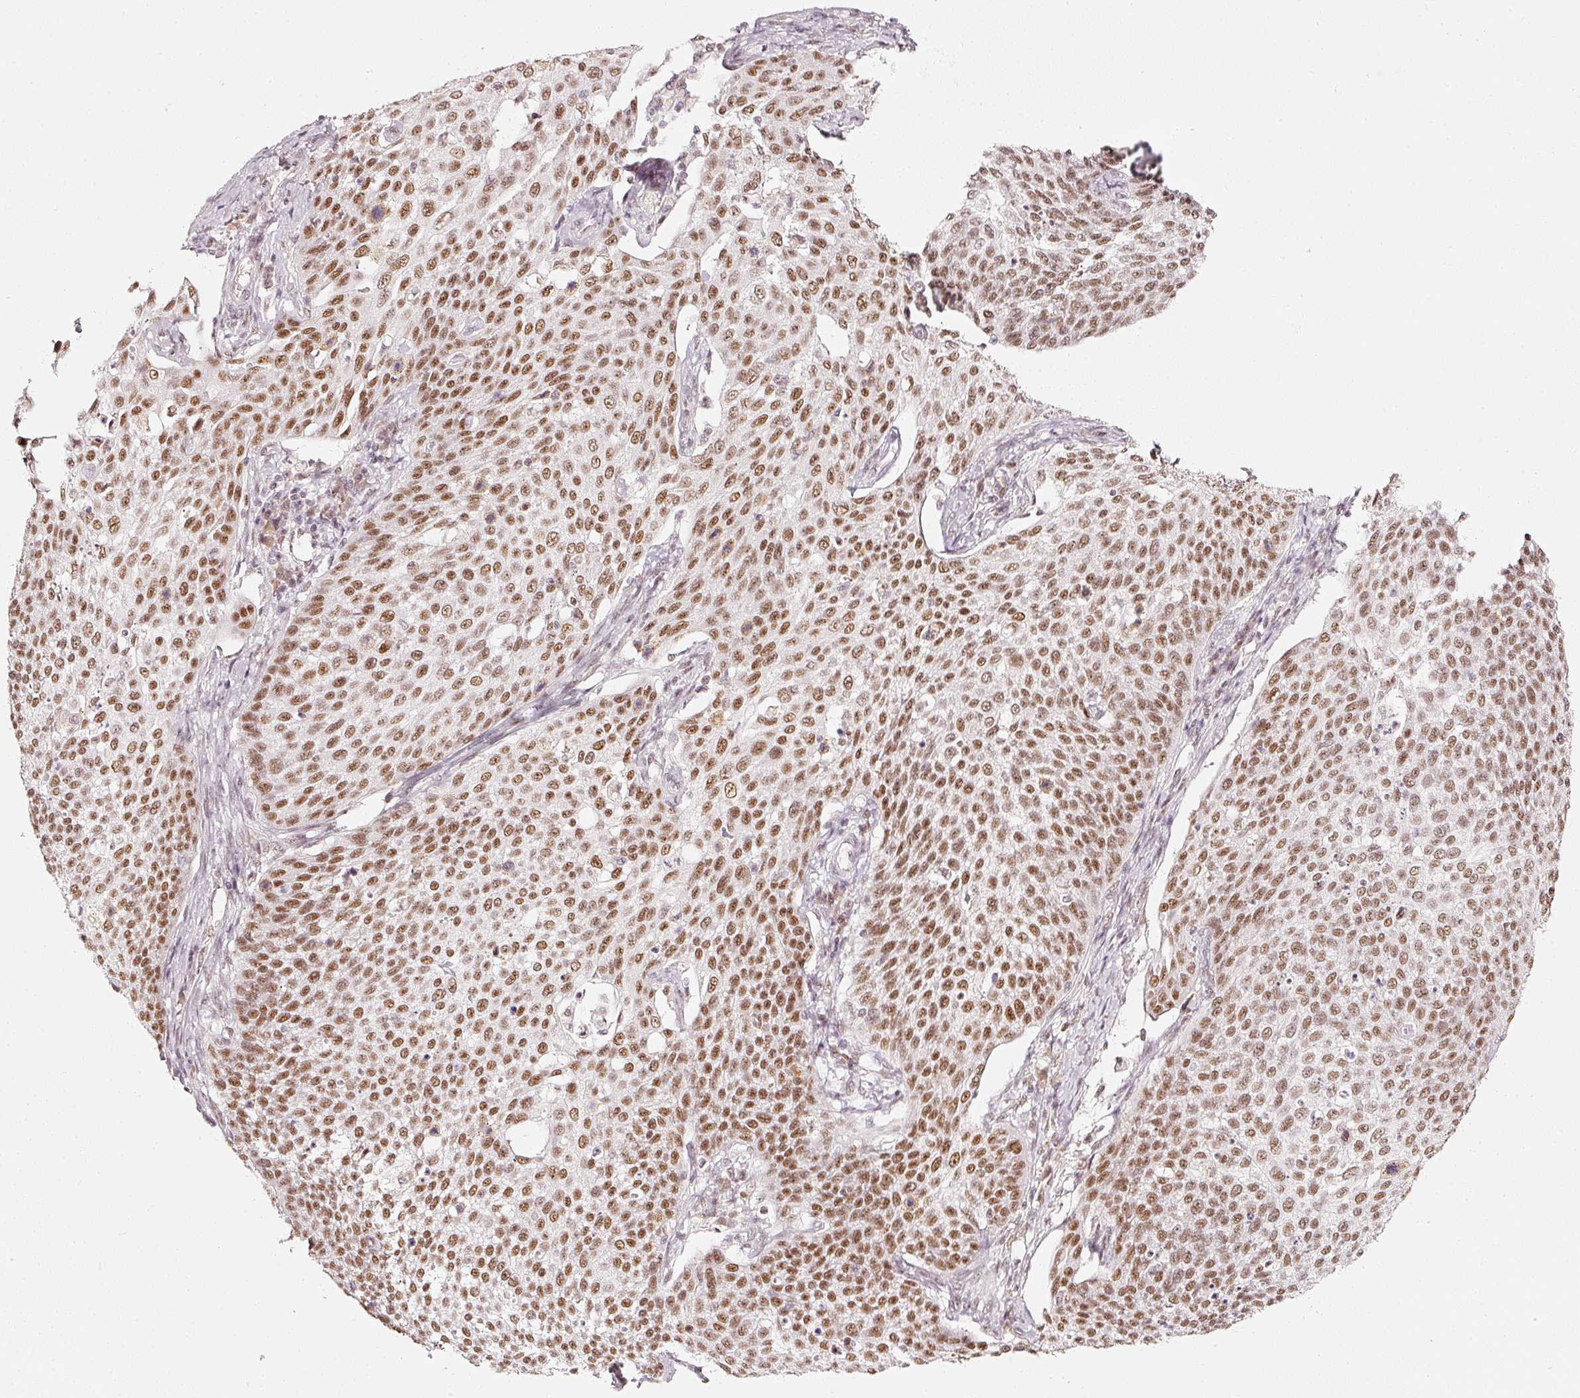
{"staining": {"intensity": "moderate", "quantity": ">75%", "location": "nuclear"}, "tissue": "cervical cancer", "cell_type": "Tumor cells", "image_type": "cancer", "snomed": [{"axis": "morphology", "description": "Squamous cell carcinoma, NOS"}, {"axis": "topography", "description": "Cervix"}], "caption": "Protein staining of squamous cell carcinoma (cervical) tissue shows moderate nuclear staining in approximately >75% of tumor cells.", "gene": "PPP1R10", "patient": {"sex": "female", "age": 34}}